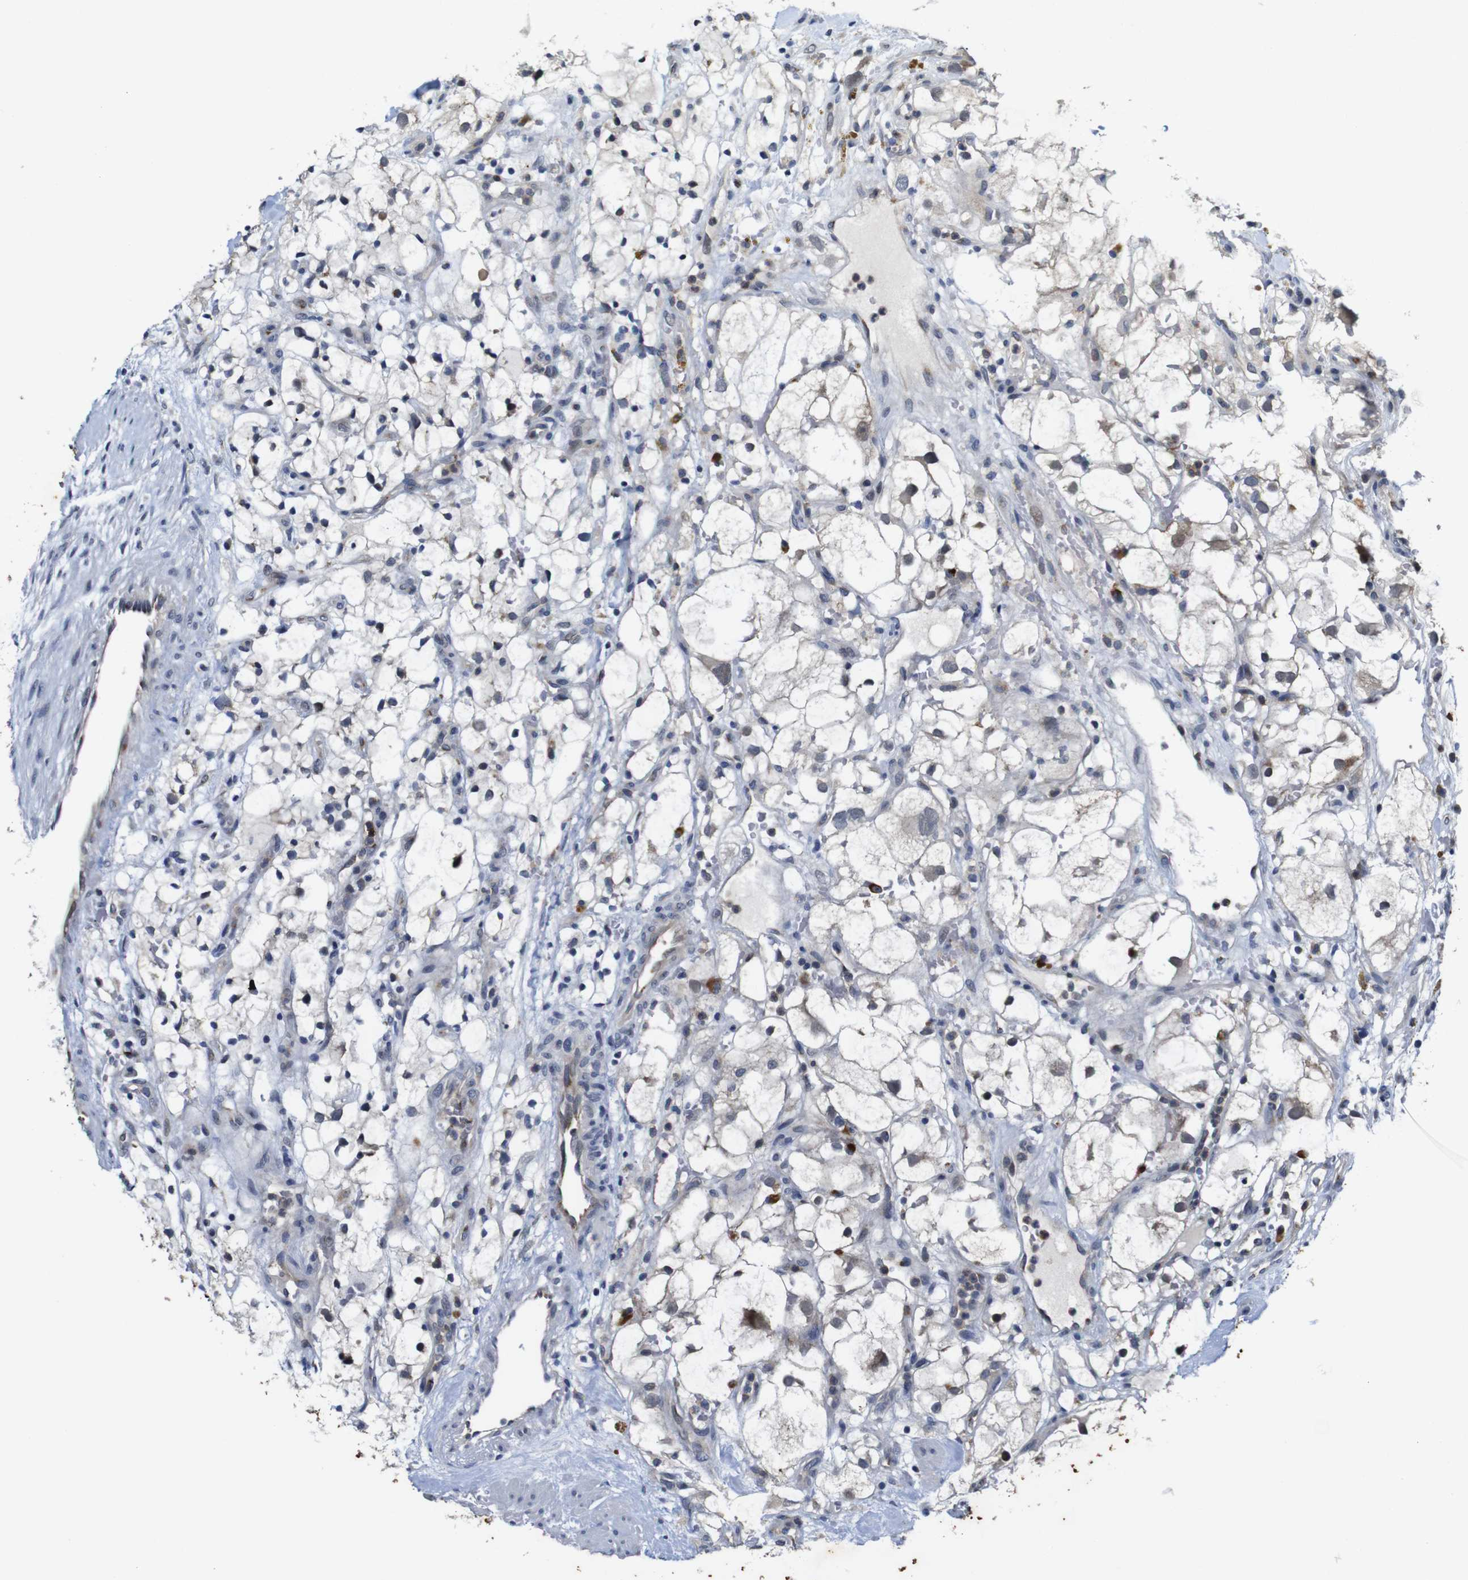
{"staining": {"intensity": "negative", "quantity": "none", "location": "none"}, "tissue": "renal cancer", "cell_type": "Tumor cells", "image_type": "cancer", "snomed": [{"axis": "morphology", "description": "Adenocarcinoma, NOS"}, {"axis": "topography", "description": "Kidney"}], "caption": "The image displays no staining of tumor cells in adenocarcinoma (renal).", "gene": "FURIN", "patient": {"sex": "female", "age": 60}}